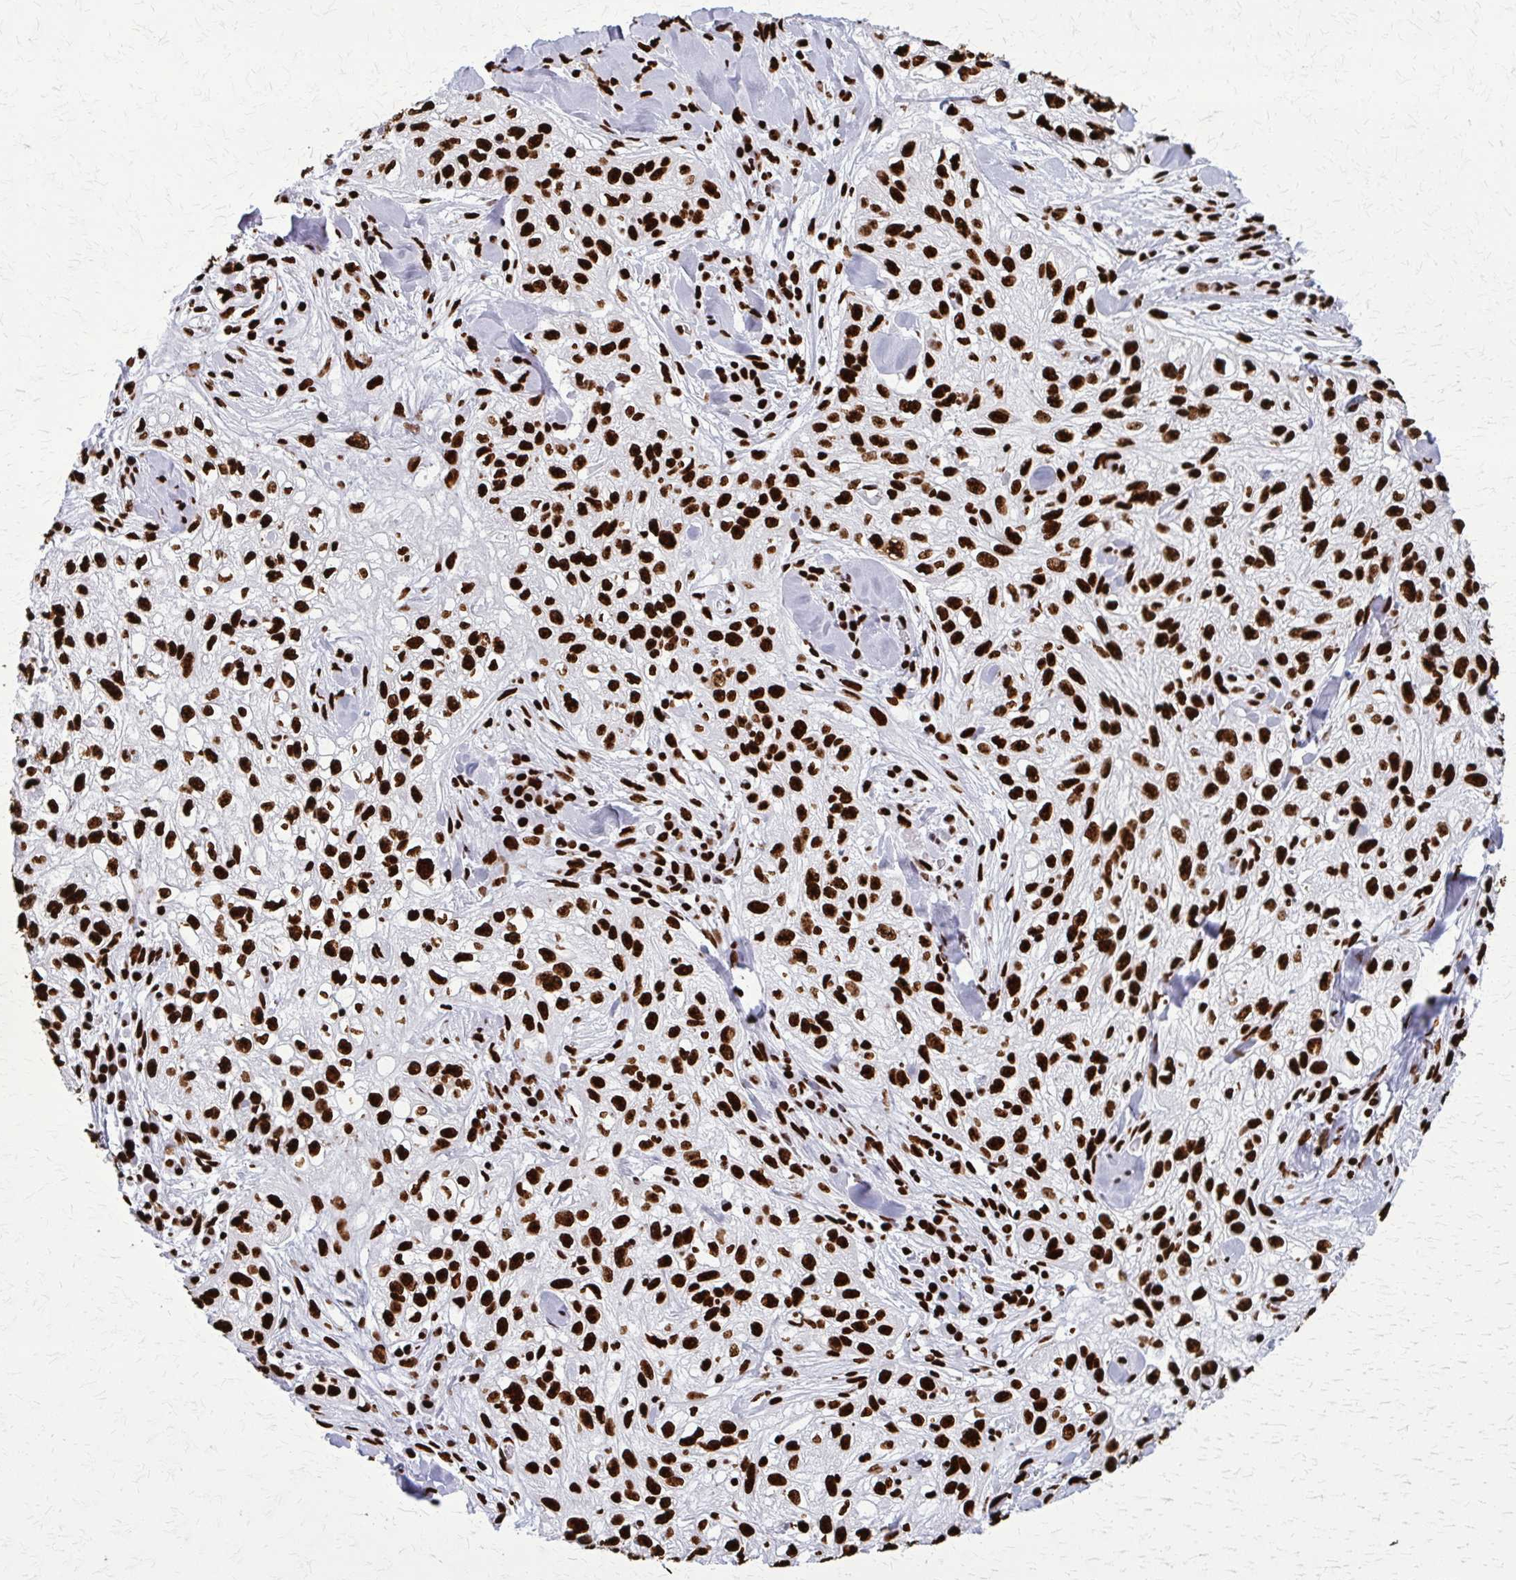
{"staining": {"intensity": "strong", "quantity": ">75%", "location": "nuclear"}, "tissue": "skin cancer", "cell_type": "Tumor cells", "image_type": "cancer", "snomed": [{"axis": "morphology", "description": "Squamous cell carcinoma, NOS"}, {"axis": "topography", "description": "Skin"}], "caption": "About >75% of tumor cells in human skin cancer display strong nuclear protein staining as visualized by brown immunohistochemical staining.", "gene": "SFPQ", "patient": {"sex": "male", "age": 82}}